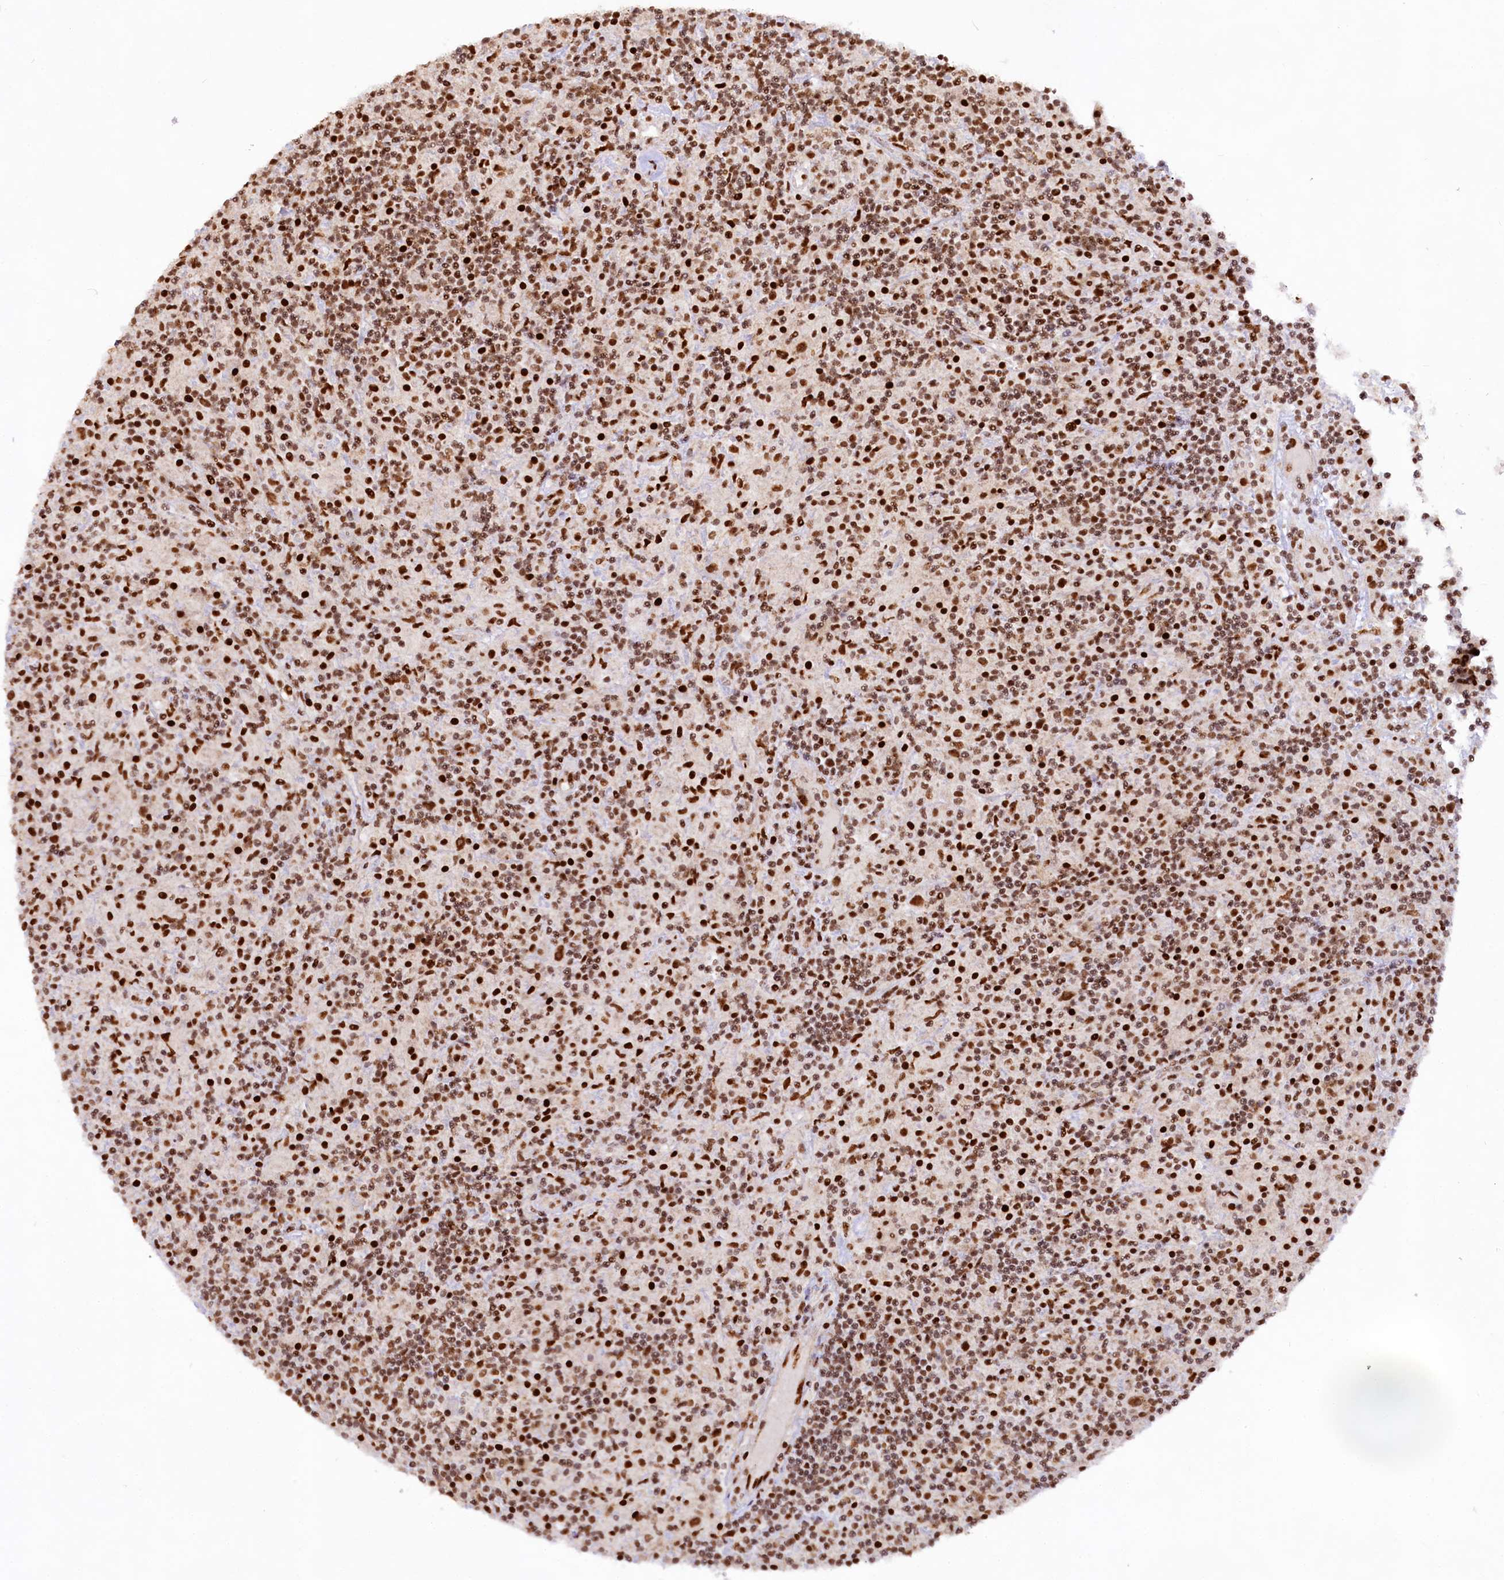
{"staining": {"intensity": "moderate", "quantity": ">75%", "location": "nuclear"}, "tissue": "lymphoma", "cell_type": "Tumor cells", "image_type": "cancer", "snomed": [{"axis": "morphology", "description": "Hodgkin's disease, NOS"}, {"axis": "topography", "description": "Lymph node"}], "caption": "Immunohistochemistry (IHC) of lymphoma exhibits medium levels of moderate nuclear staining in approximately >75% of tumor cells.", "gene": "HIRA", "patient": {"sex": "male", "age": 70}}